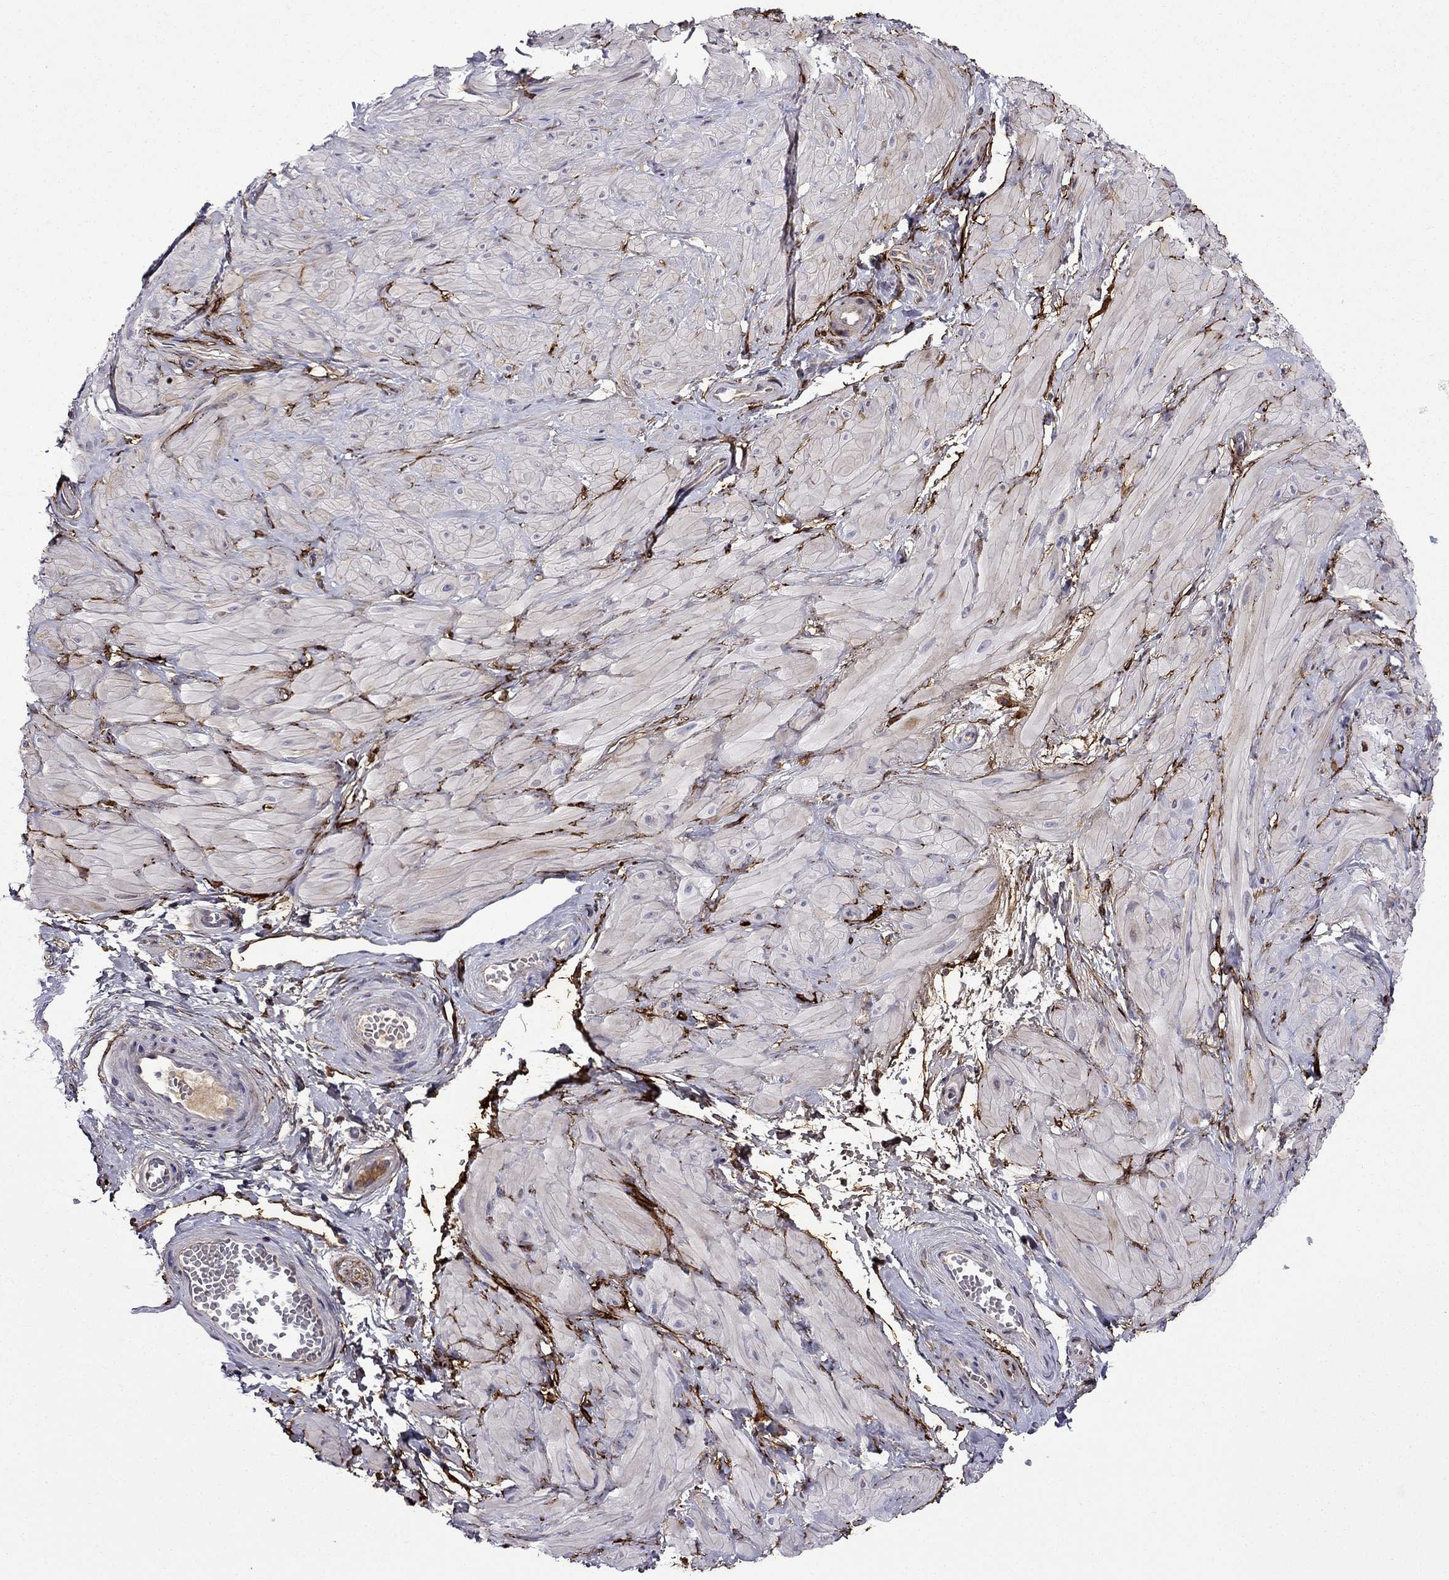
{"staining": {"intensity": "negative", "quantity": "none", "location": "none"}, "tissue": "adipose tissue", "cell_type": "Adipocytes", "image_type": "normal", "snomed": [{"axis": "morphology", "description": "Normal tissue, NOS"}, {"axis": "topography", "description": "Smooth muscle"}, {"axis": "topography", "description": "Peripheral nerve tissue"}], "caption": "Adipose tissue stained for a protein using immunohistochemistry exhibits no expression adipocytes.", "gene": "PI16", "patient": {"sex": "male", "age": 22}}